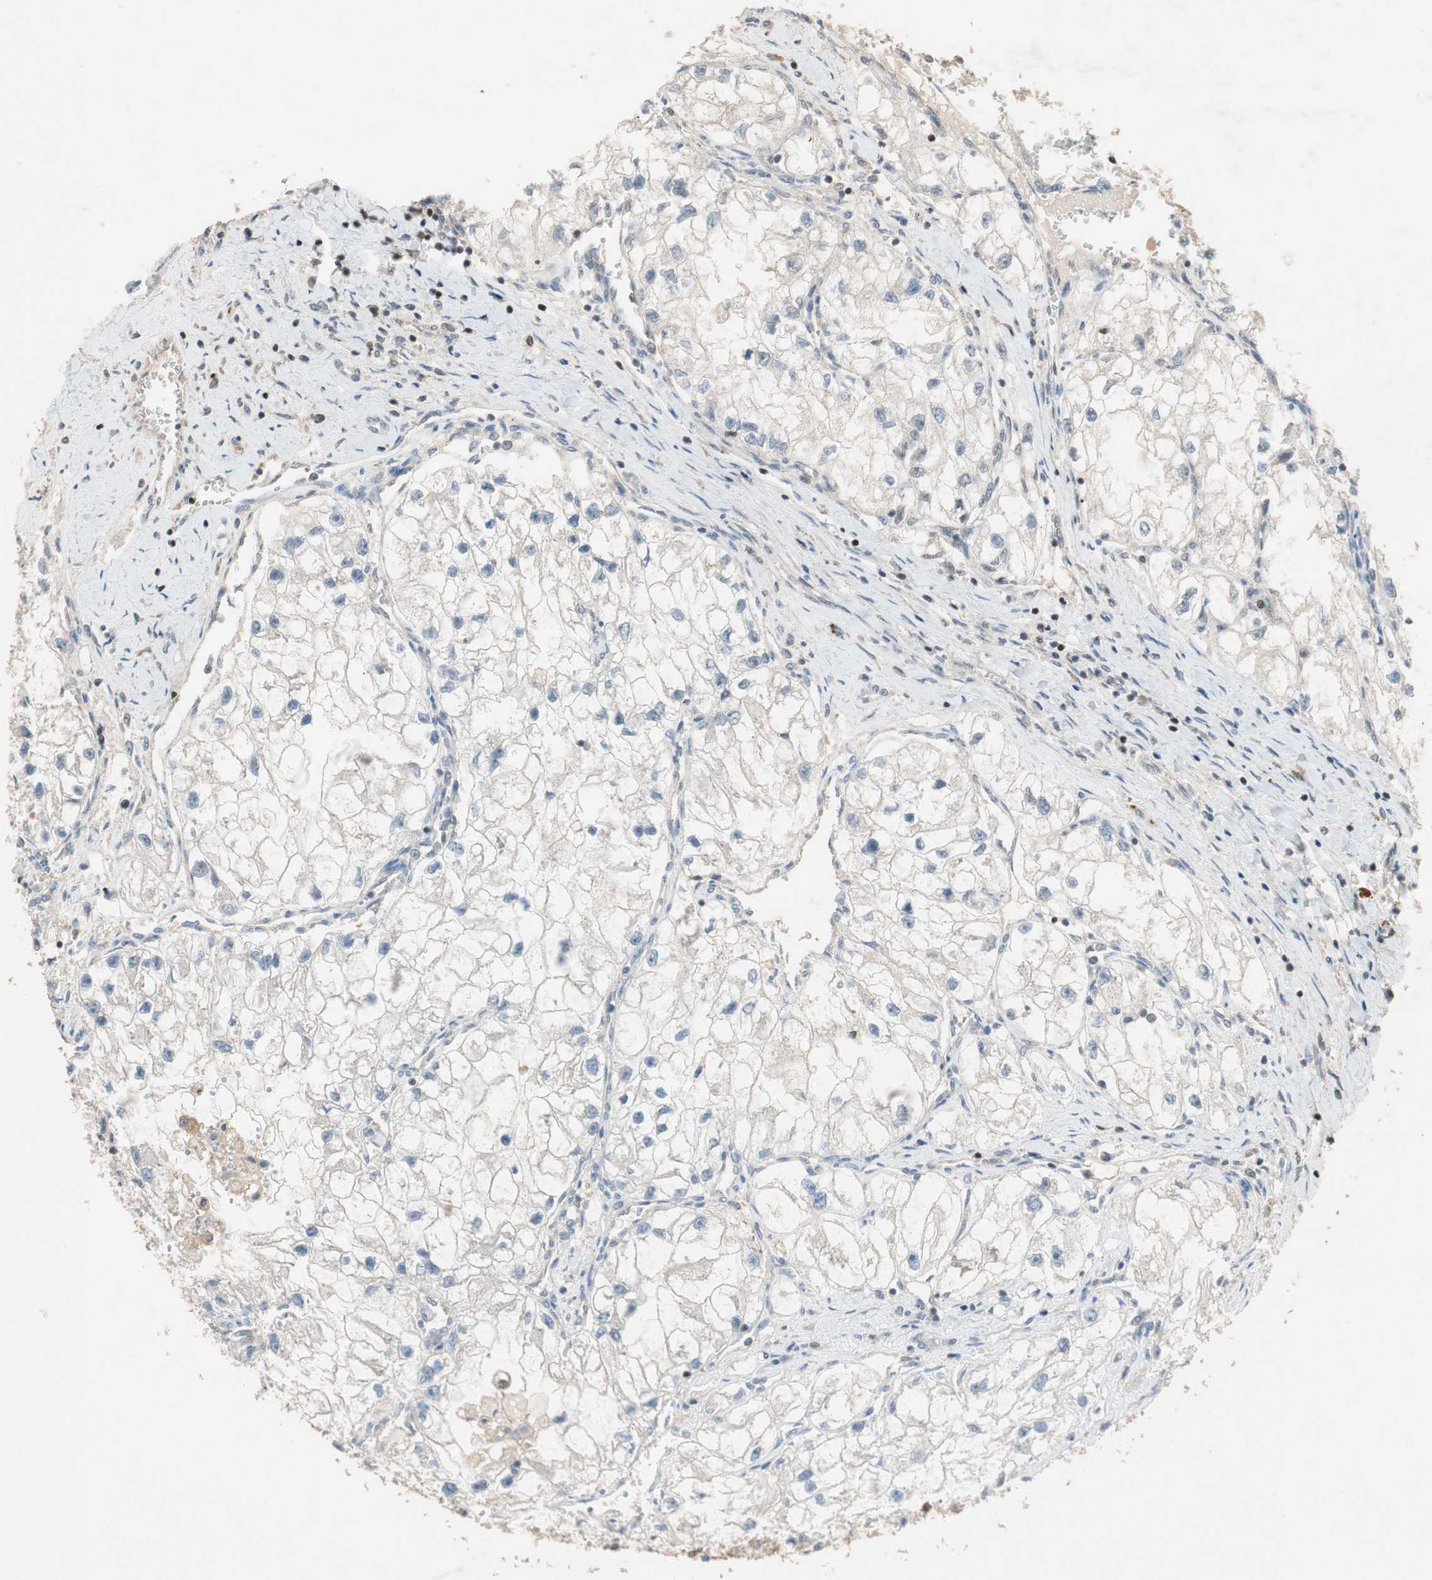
{"staining": {"intensity": "weak", "quantity": "<25%", "location": "cytoplasmic/membranous"}, "tissue": "renal cancer", "cell_type": "Tumor cells", "image_type": "cancer", "snomed": [{"axis": "morphology", "description": "Adenocarcinoma, NOS"}, {"axis": "topography", "description": "Kidney"}], "caption": "Tumor cells show no significant protein staining in renal cancer (adenocarcinoma). (Stains: DAB (3,3'-diaminobenzidine) immunohistochemistry with hematoxylin counter stain, Microscopy: brightfield microscopy at high magnification).", "gene": "GART", "patient": {"sex": "female", "age": 70}}